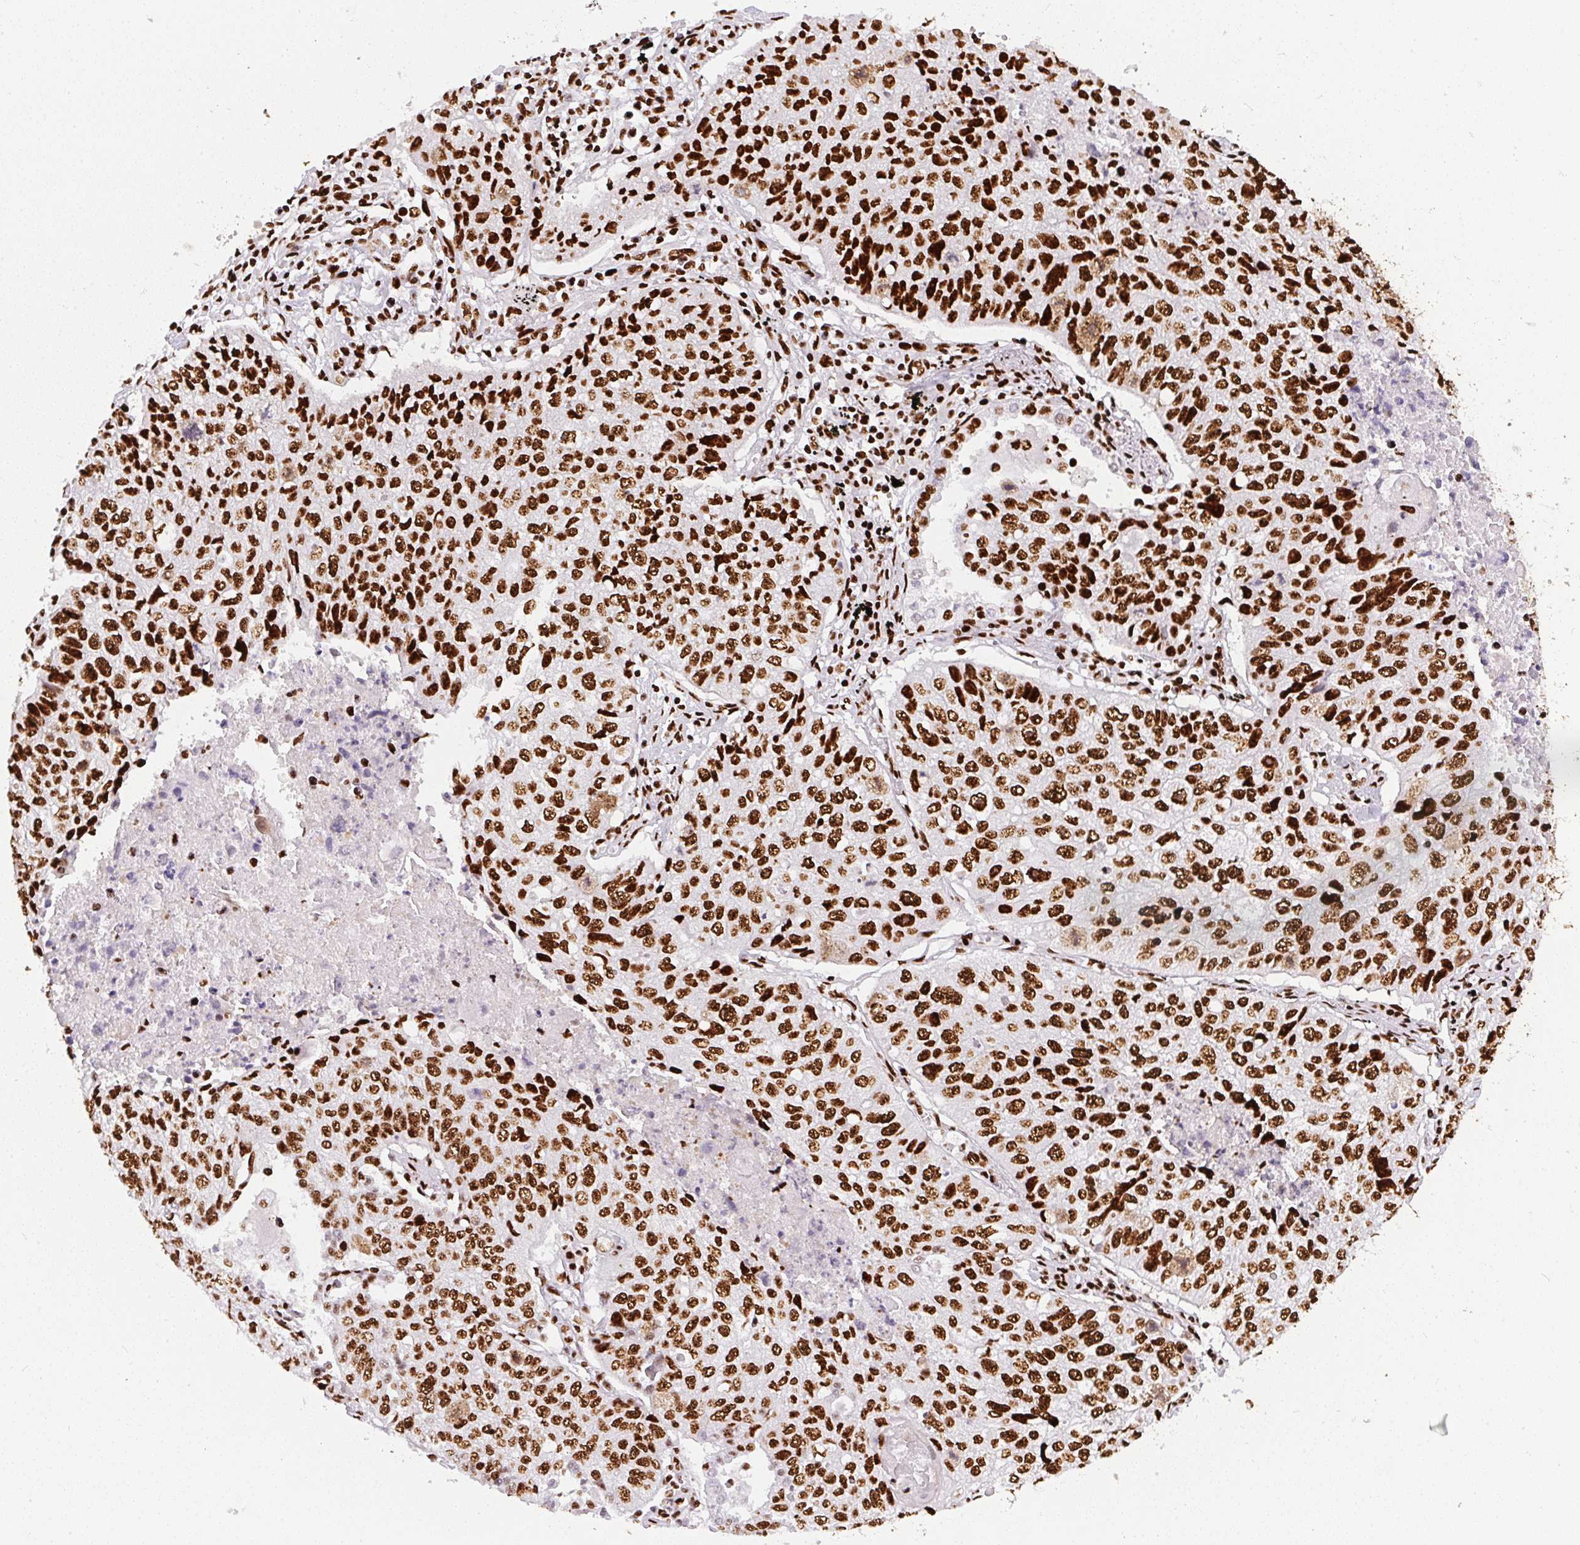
{"staining": {"intensity": "strong", "quantity": ">75%", "location": "nuclear"}, "tissue": "lung cancer", "cell_type": "Tumor cells", "image_type": "cancer", "snomed": [{"axis": "morphology", "description": "Normal morphology"}, {"axis": "morphology", "description": "Aneuploidy"}, {"axis": "morphology", "description": "Squamous cell carcinoma, NOS"}, {"axis": "topography", "description": "Lymph node"}, {"axis": "topography", "description": "Lung"}], "caption": "Protein analysis of lung cancer tissue displays strong nuclear positivity in approximately >75% of tumor cells.", "gene": "PAGE3", "patient": {"sex": "female", "age": 76}}